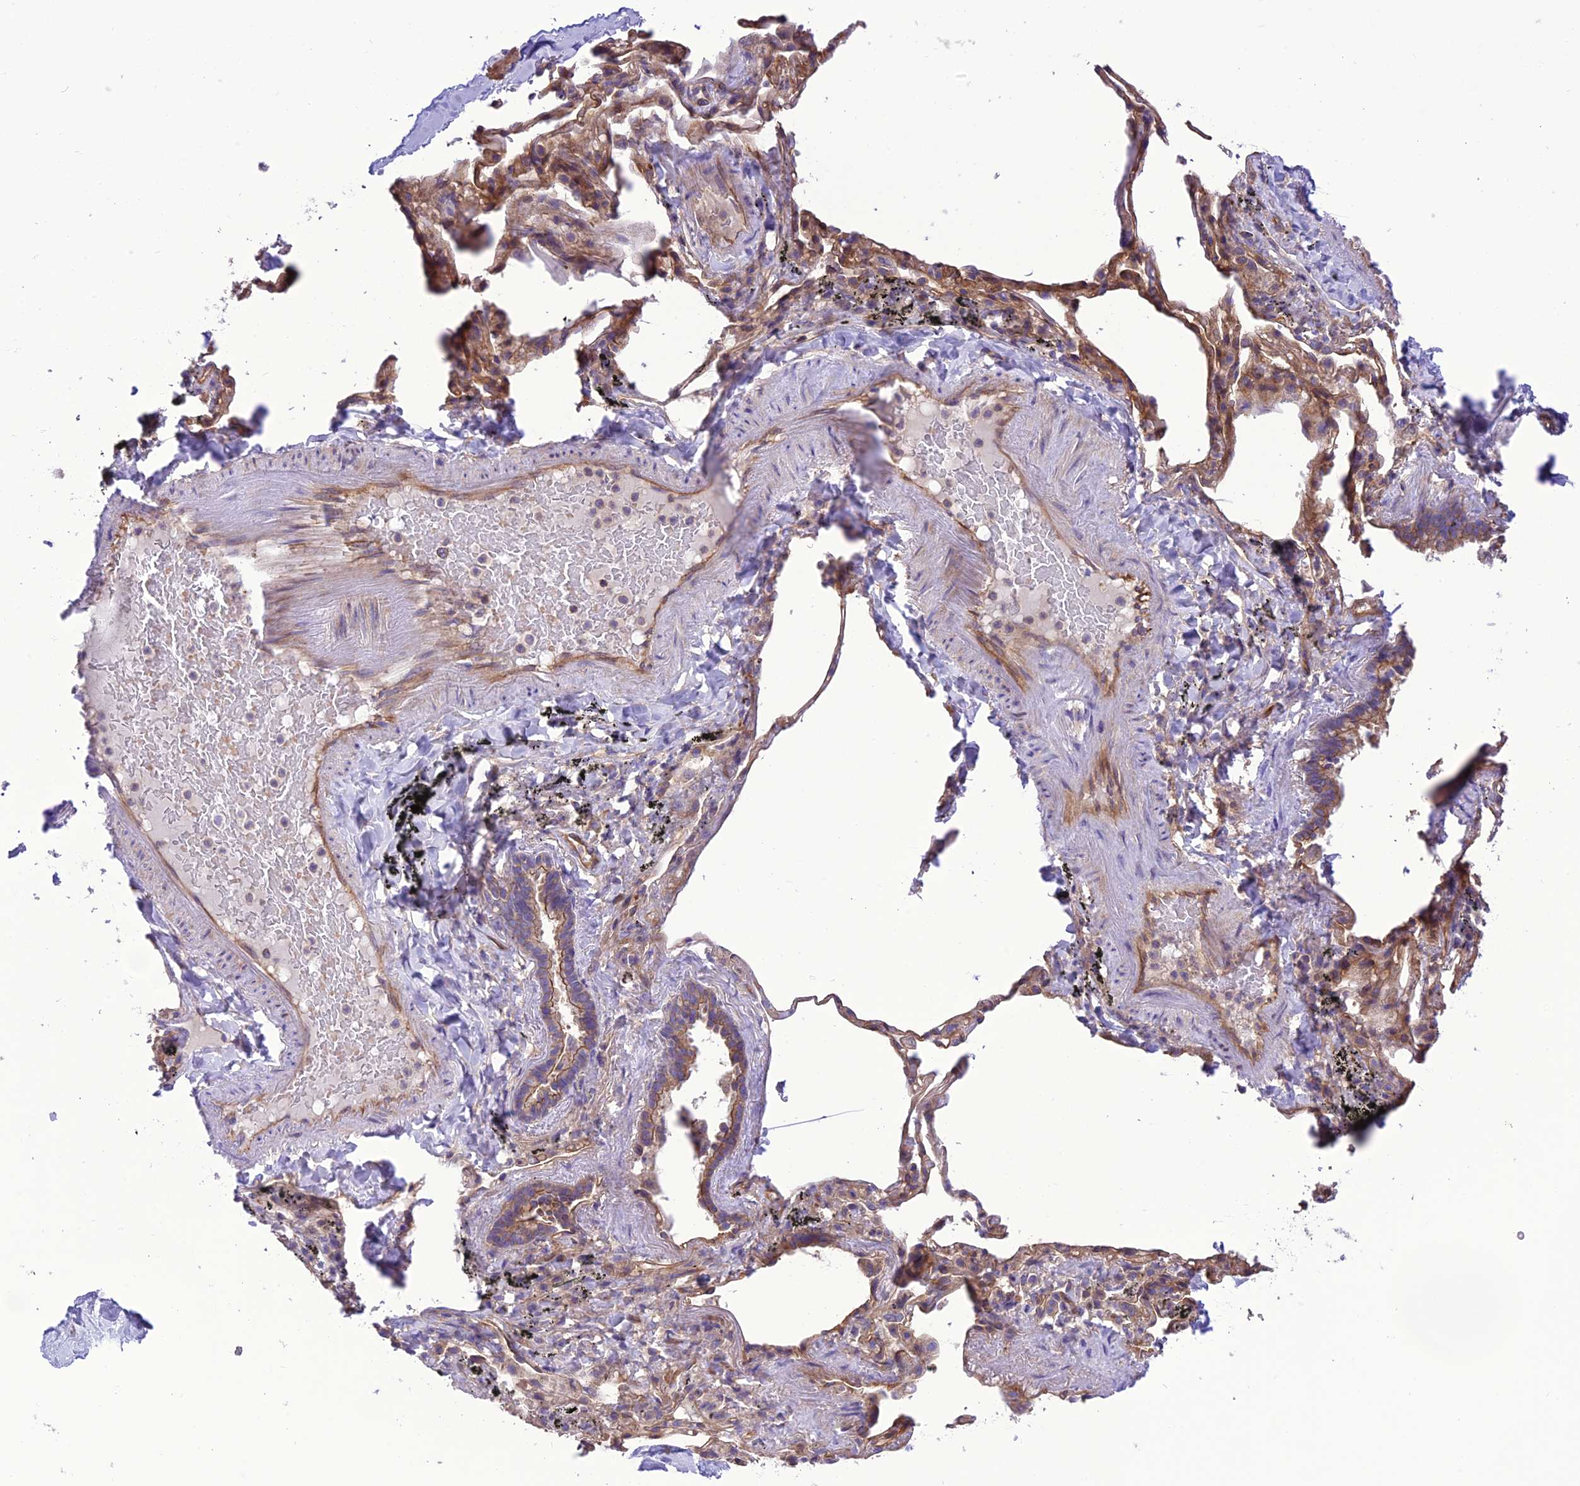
{"staining": {"intensity": "negative", "quantity": "none", "location": "none"}, "tissue": "adipose tissue", "cell_type": "Adipocytes", "image_type": "normal", "snomed": [{"axis": "morphology", "description": "Normal tissue, NOS"}, {"axis": "topography", "description": "Lymph node"}, {"axis": "topography", "description": "Bronchus"}], "caption": "DAB immunohistochemical staining of benign human adipose tissue shows no significant expression in adipocytes. Brightfield microscopy of IHC stained with DAB (brown) and hematoxylin (blue), captured at high magnification.", "gene": "PPFIA3", "patient": {"sex": "male", "age": 63}}